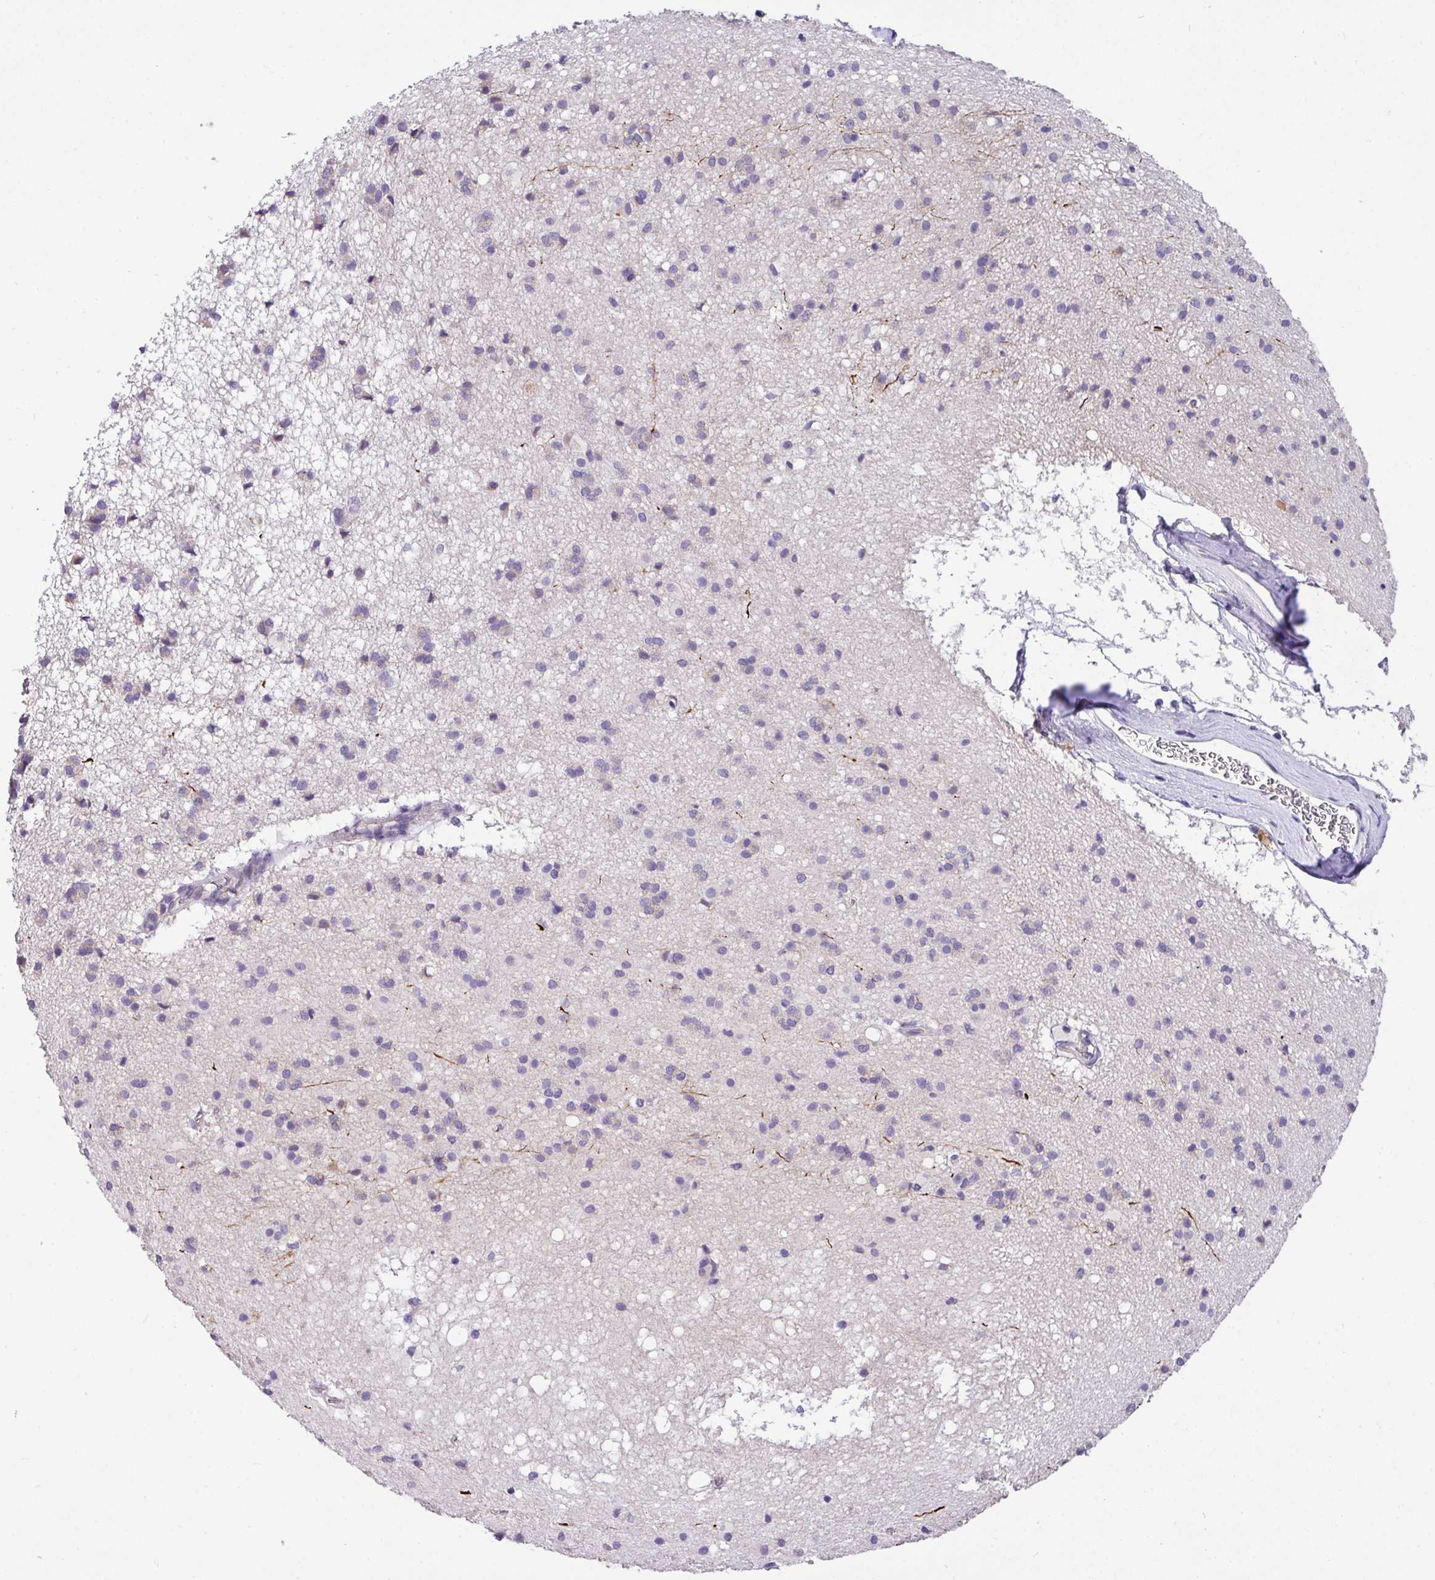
{"staining": {"intensity": "weak", "quantity": "<25%", "location": "cytoplasmic/membranous"}, "tissue": "caudate", "cell_type": "Glial cells", "image_type": "normal", "snomed": [{"axis": "morphology", "description": "Normal tissue, NOS"}, {"axis": "topography", "description": "Lateral ventricle wall"}], "caption": "This image is of normal caudate stained with immunohistochemistry to label a protein in brown with the nuclei are counter-stained blue. There is no staining in glial cells.", "gene": "ANXA2R", "patient": {"sex": "male", "age": 58}}